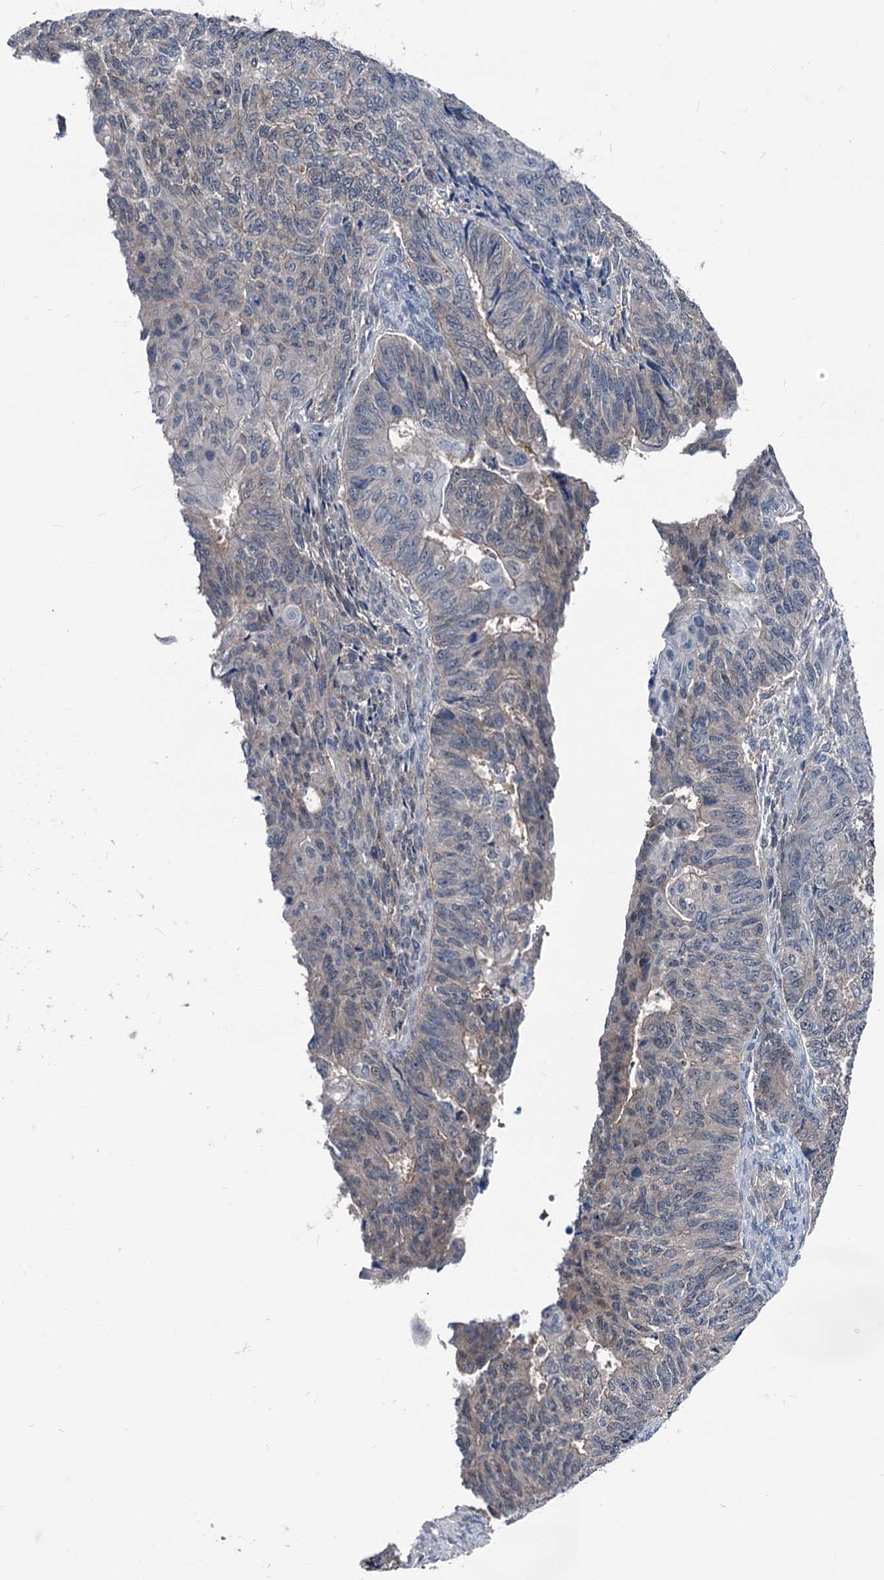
{"staining": {"intensity": "weak", "quantity": "<25%", "location": "cytoplasmic/membranous,nuclear"}, "tissue": "endometrial cancer", "cell_type": "Tumor cells", "image_type": "cancer", "snomed": [{"axis": "morphology", "description": "Adenocarcinoma, NOS"}, {"axis": "topography", "description": "Endometrium"}], "caption": "Immunohistochemistry (IHC) histopathology image of endometrial cancer (adenocarcinoma) stained for a protein (brown), which displays no expression in tumor cells.", "gene": "GLO1", "patient": {"sex": "female", "age": 32}}